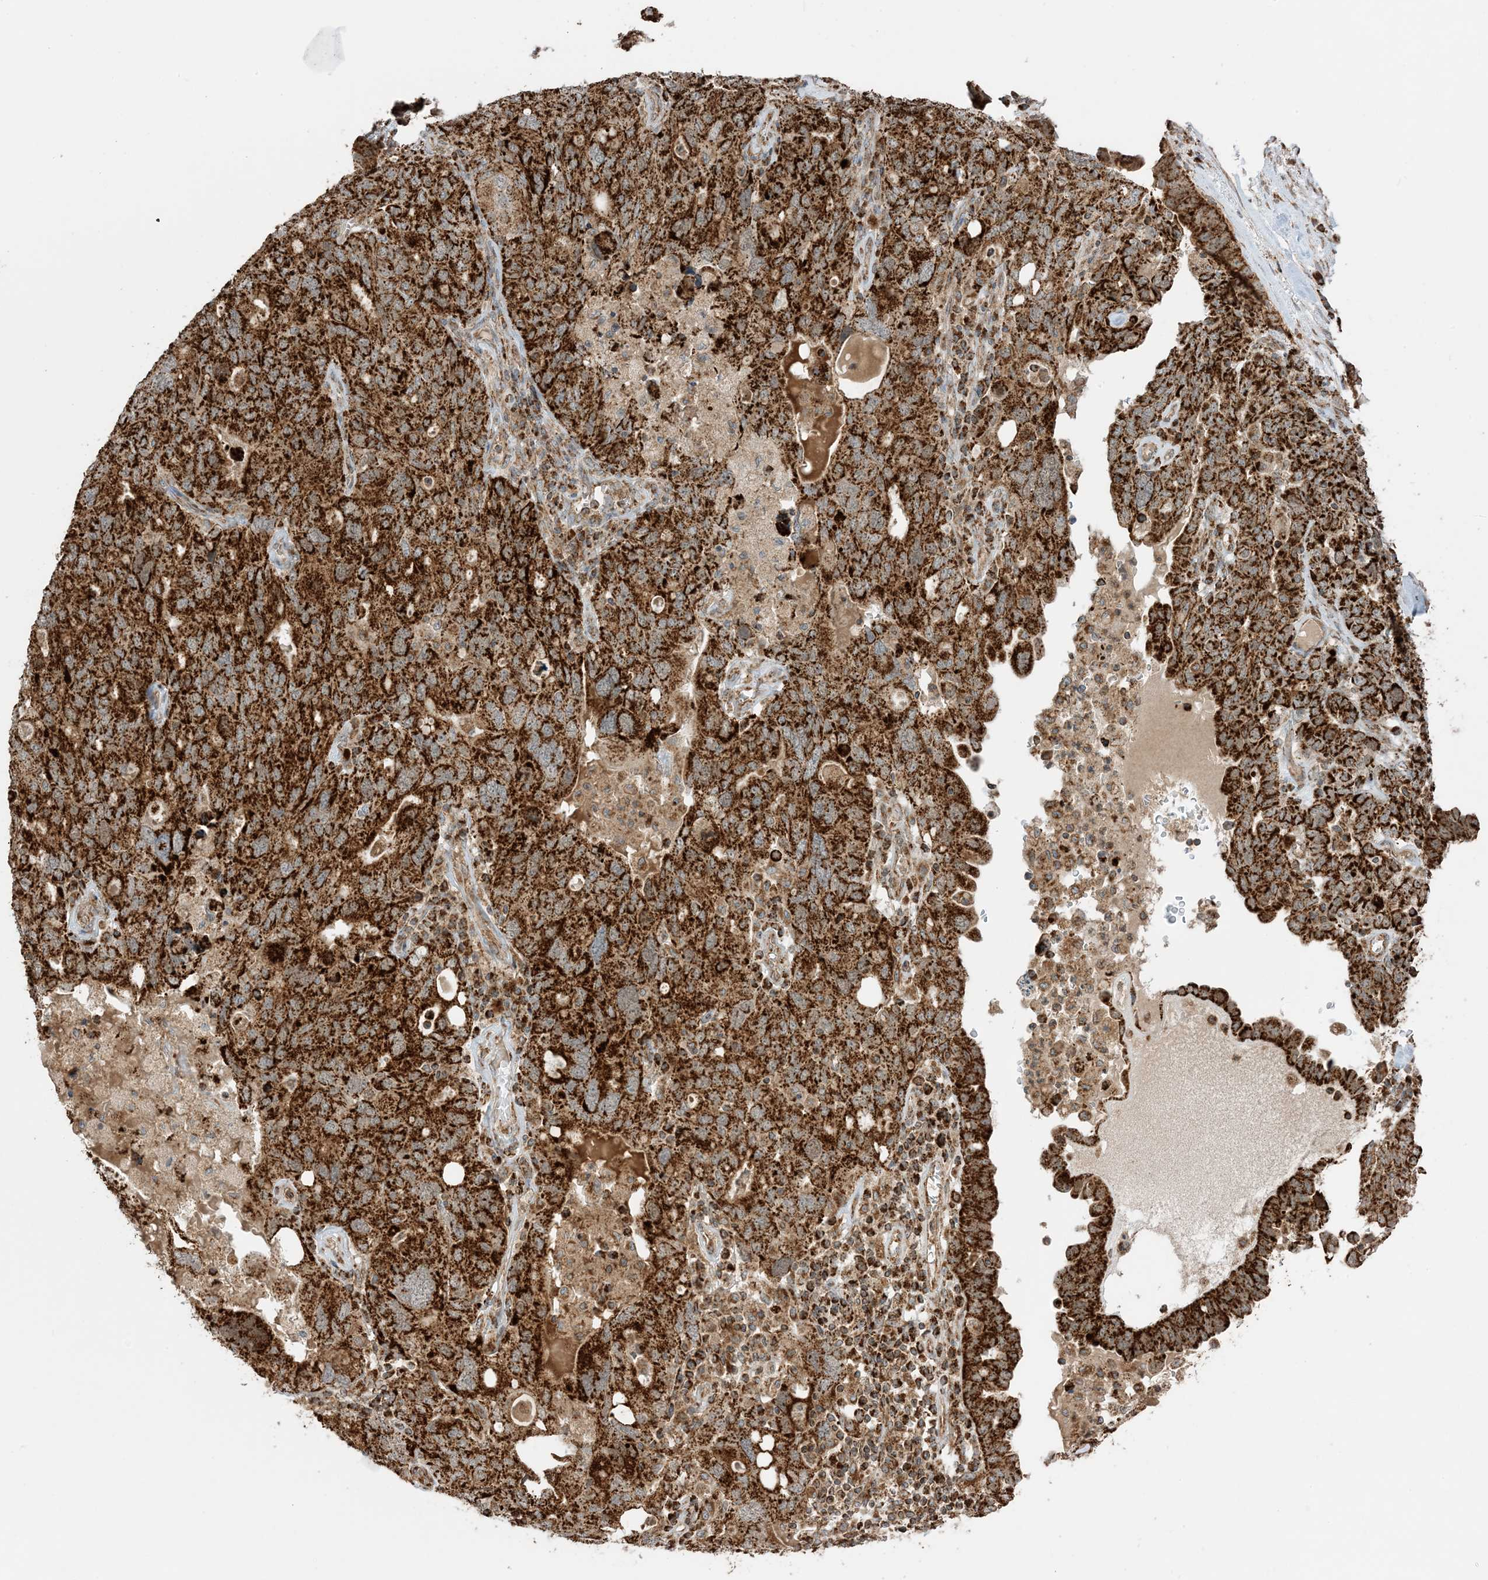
{"staining": {"intensity": "strong", "quantity": ">75%", "location": "cytoplasmic/membranous"}, "tissue": "ovarian cancer", "cell_type": "Tumor cells", "image_type": "cancer", "snomed": [{"axis": "morphology", "description": "Carcinoma, endometroid"}, {"axis": "topography", "description": "Ovary"}], "caption": "This histopathology image shows immunohistochemistry staining of endometroid carcinoma (ovarian), with high strong cytoplasmic/membranous expression in about >75% of tumor cells.", "gene": "N4BP3", "patient": {"sex": "female", "age": 62}}